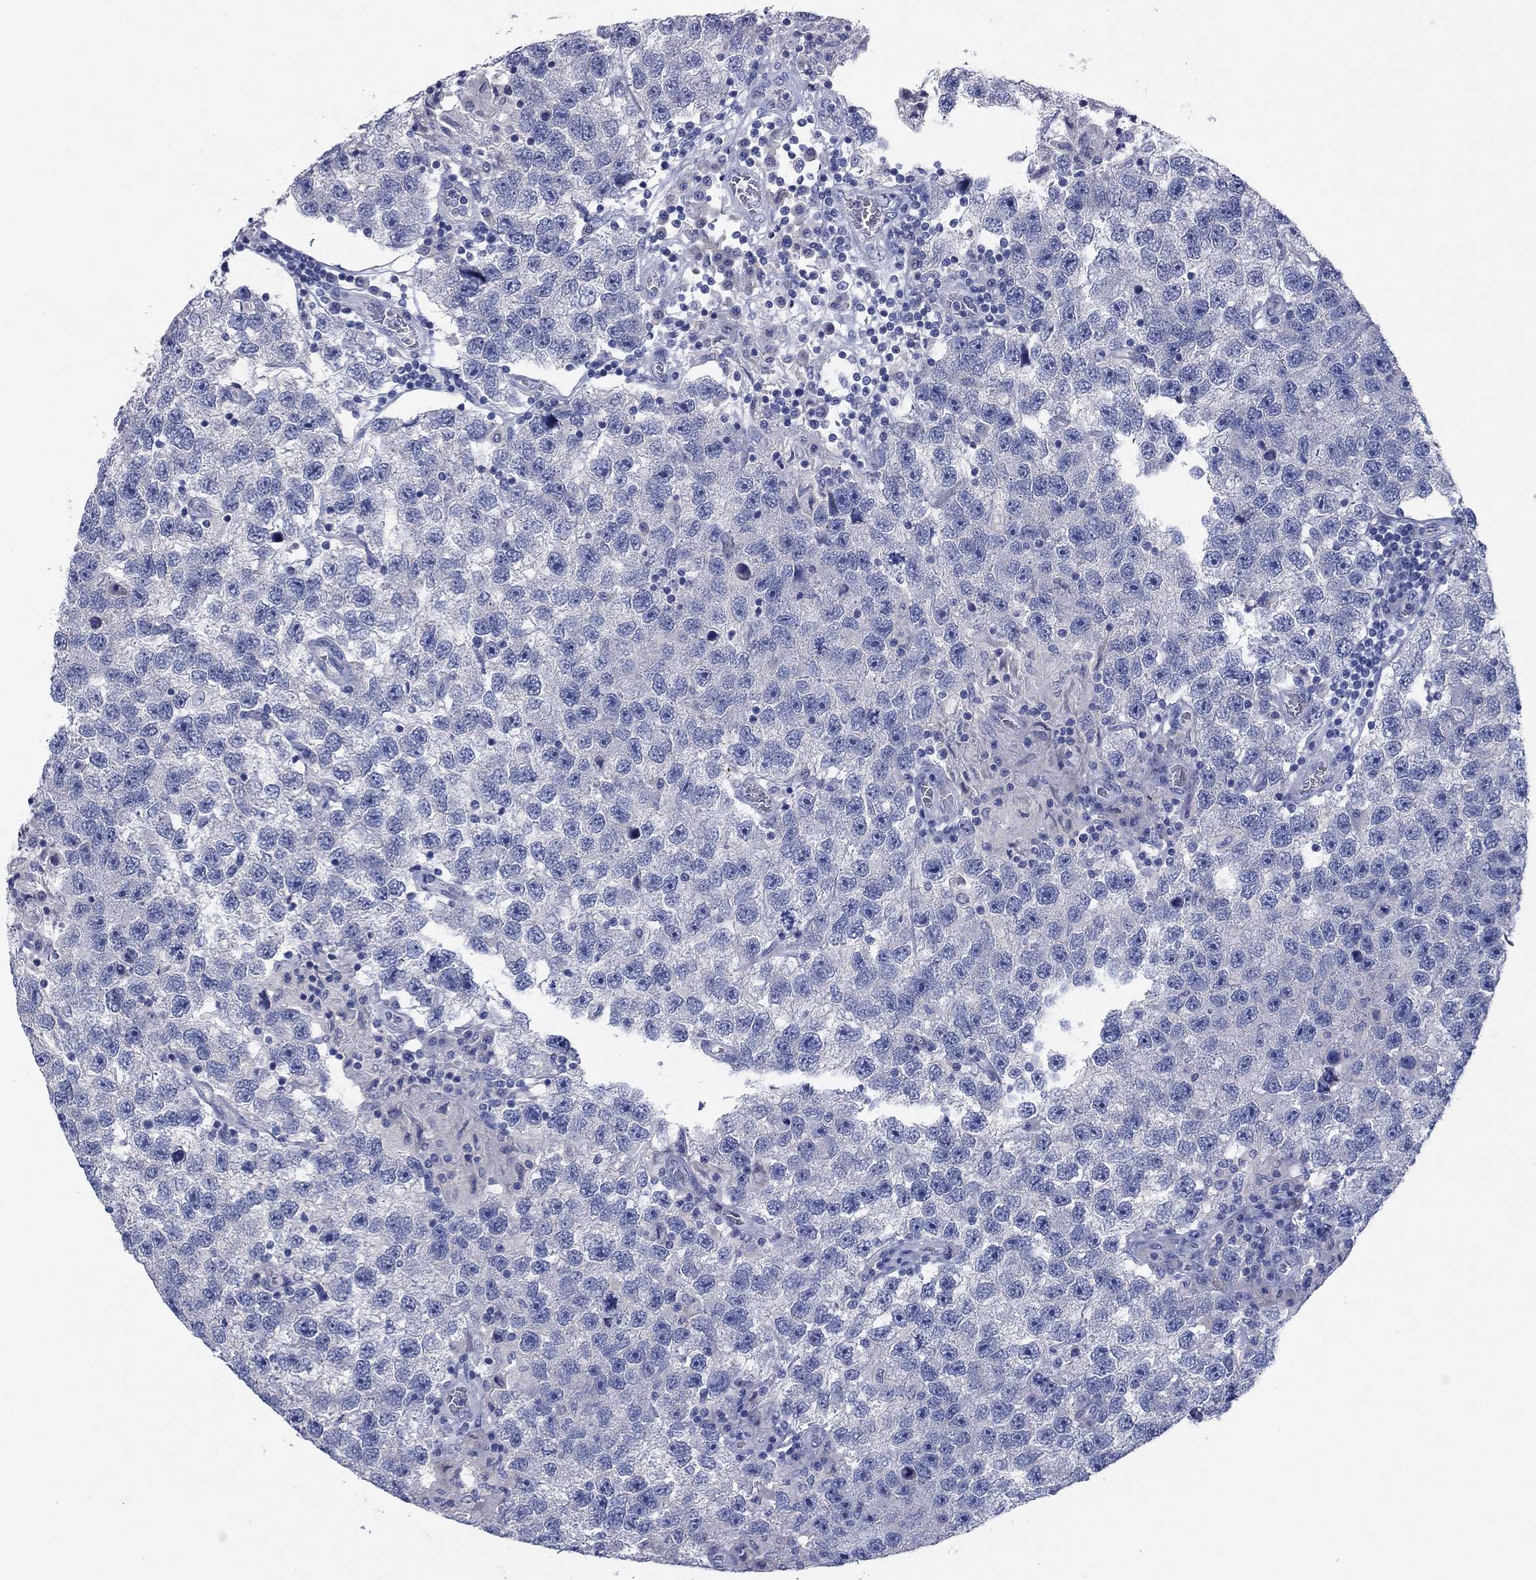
{"staining": {"intensity": "negative", "quantity": "none", "location": "none"}, "tissue": "testis cancer", "cell_type": "Tumor cells", "image_type": "cancer", "snomed": [{"axis": "morphology", "description": "Seminoma, NOS"}, {"axis": "topography", "description": "Testis"}], "caption": "IHC of testis cancer (seminoma) shows no staining in tumor cells.", "gene": "CNTNAP4", "patient": {"sex": "male", "age": 26}}